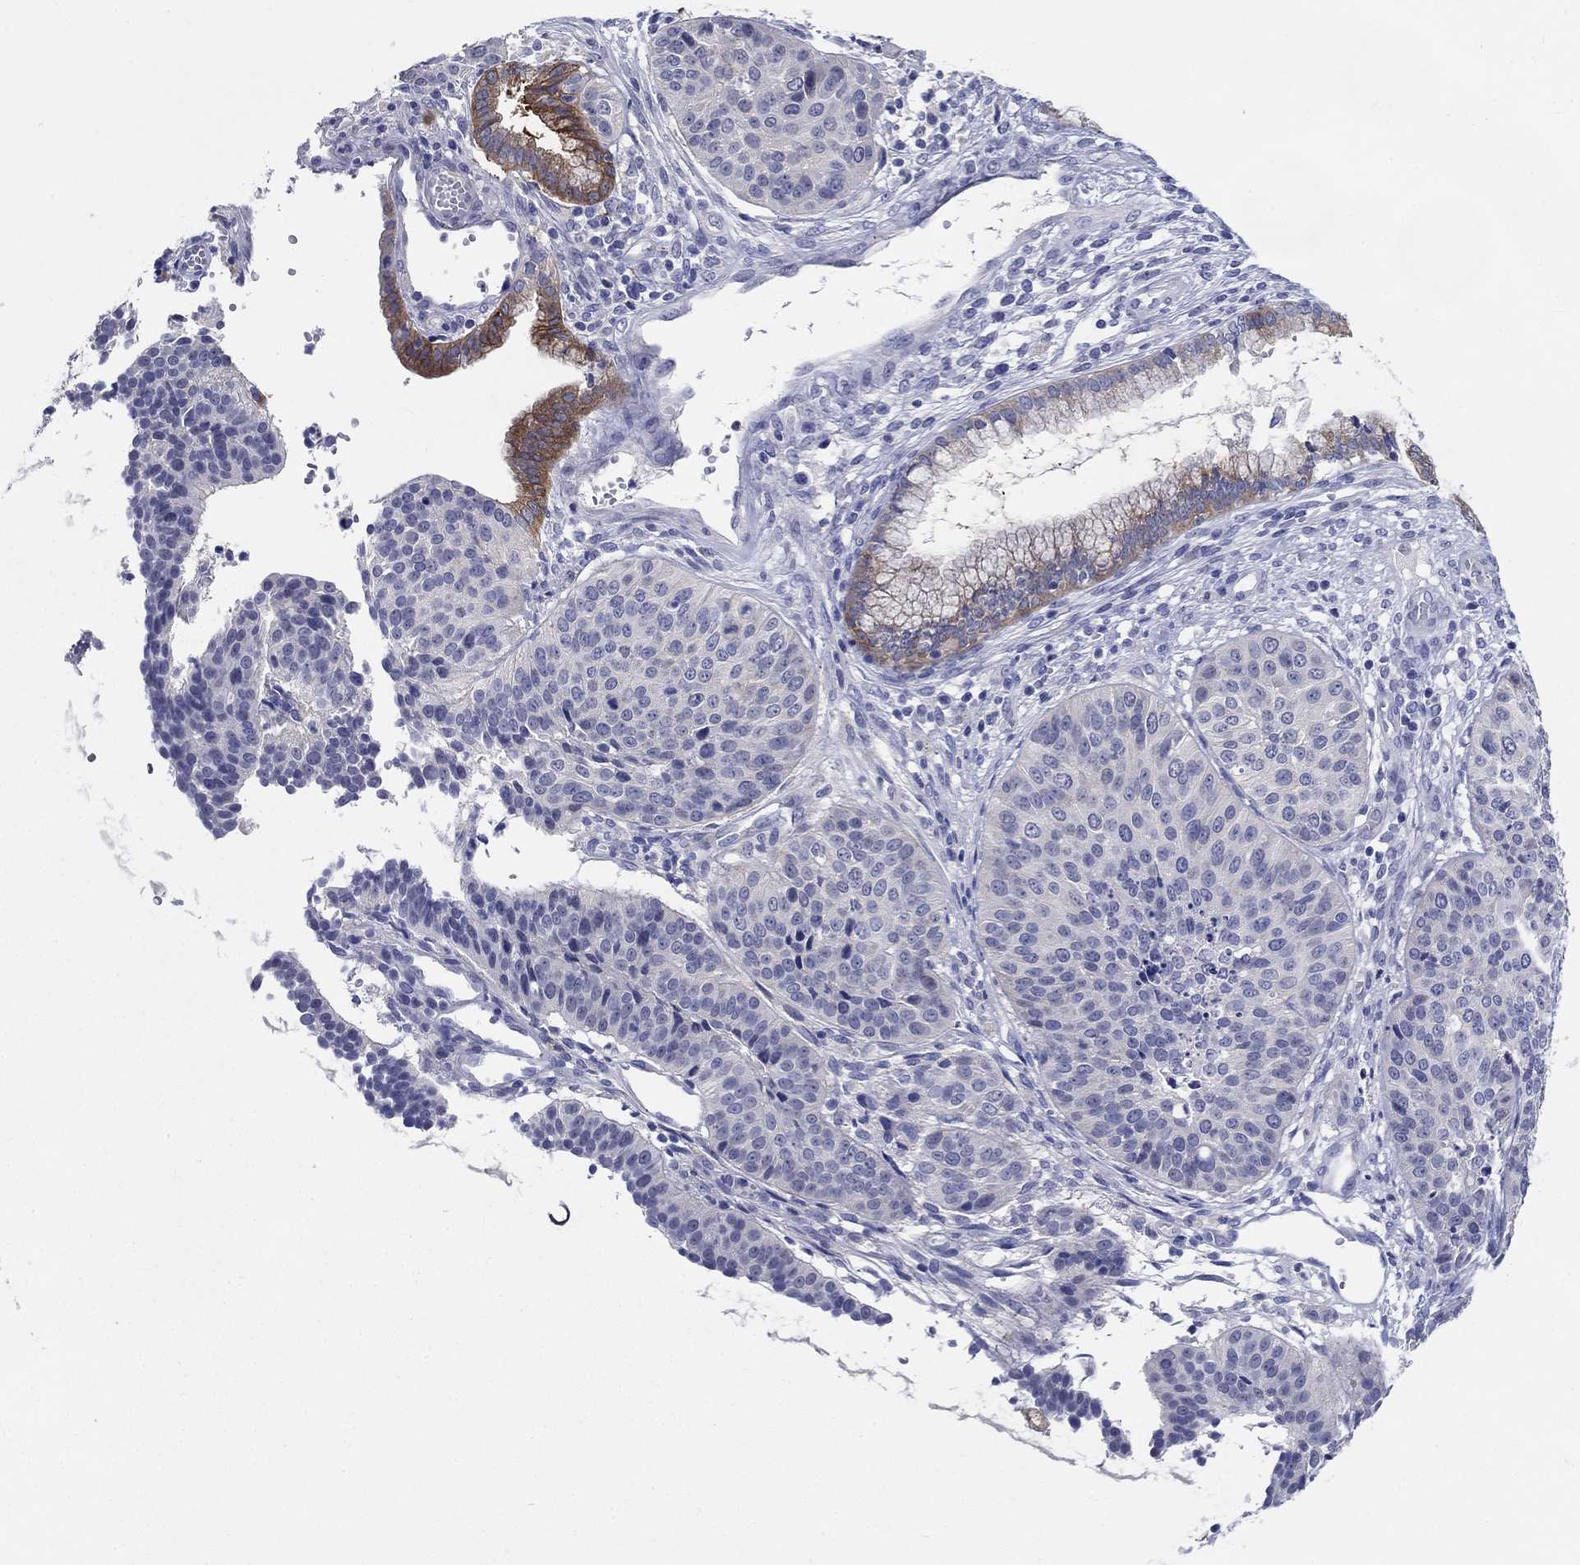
{"staining": {"intensity": "negative", "quantity": "none", "location": "none"}, "tissue": "cervical cancer", "cell_type": "Tumor cells", "image_type": "cancer", "snomed": [{"axis": "morphology", "description": "Normal tissue, NOS"}, {"axis": "morphology", "description": "Squamous cell carcinoma, NOS"}, {"axis": "topography", "description": "Cervix"}], "caption": "Immunohistochemistry (IHC) photomicrograph of neoplastic tissue: human squamous cell carcinoma (cervical) stained with DAB (3,3'-diaminobenzidine) exhibits no significant protein expression in tumor cells. (DAB IHC with hematoxylin counter stain).", "gene": "RAP1GAP", "patient": {"sex": "female", "age": 39}}